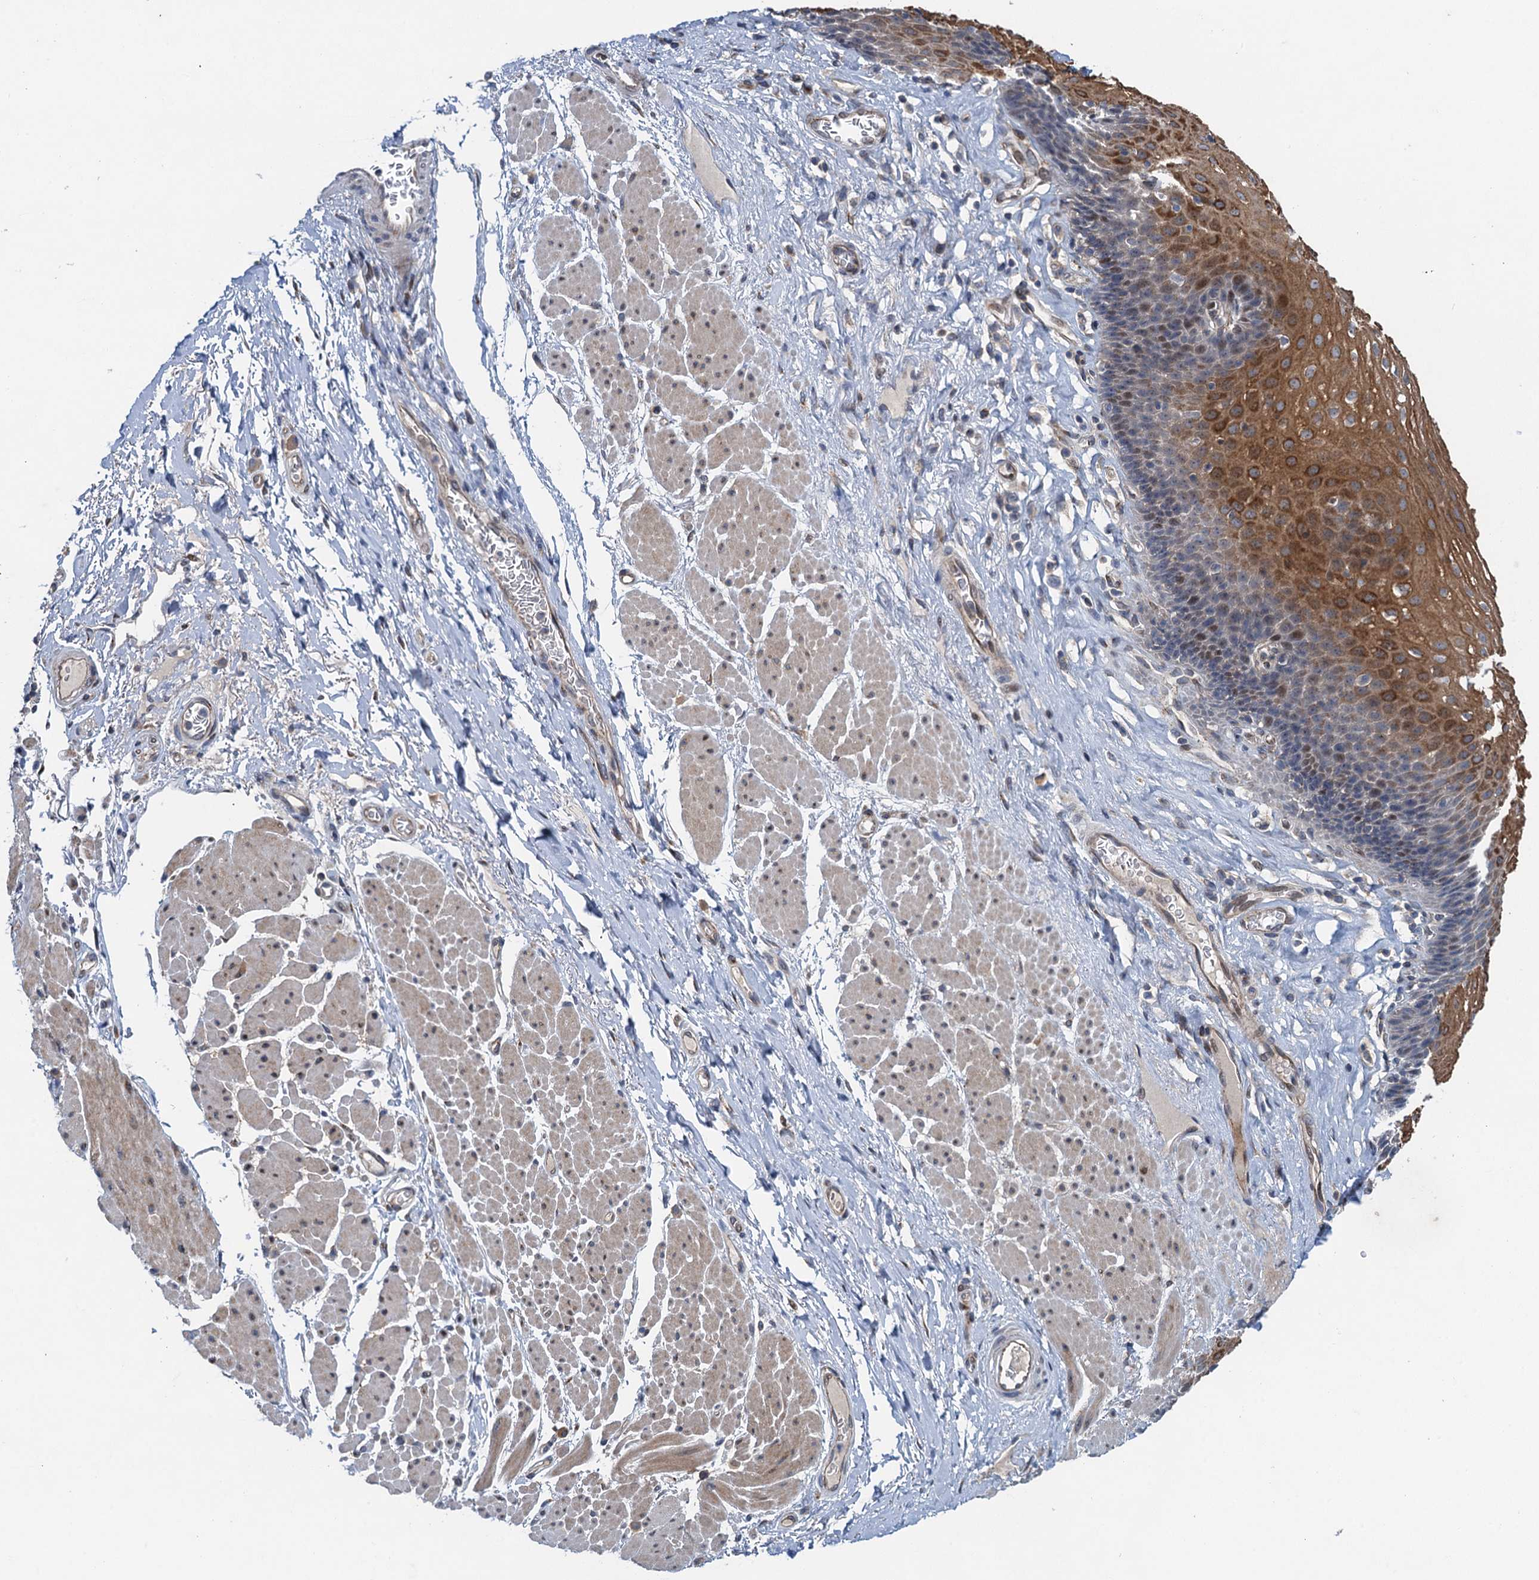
{"staining": {"intensity": "moderate", "quantity": "25%-75%", "location": "cytoplasmic/membranous"}, "tissue": "esophagus", "cell_type": "Squamous epithelial cells", "image_type": "normal", "snomed": [{"axis": "morphology", "description": "Normal tissue, NOS"}, {"axis": "topography", "description": "Esophagus"}], "caption": "The image displays staining of unremarkable esophagus, revealing moderate cytoplasmic/membranous protein positivity (brown color) within squamous epithelial cells.", "gene": "NBEA", "patient": {"sex": "female", "age": 66}}